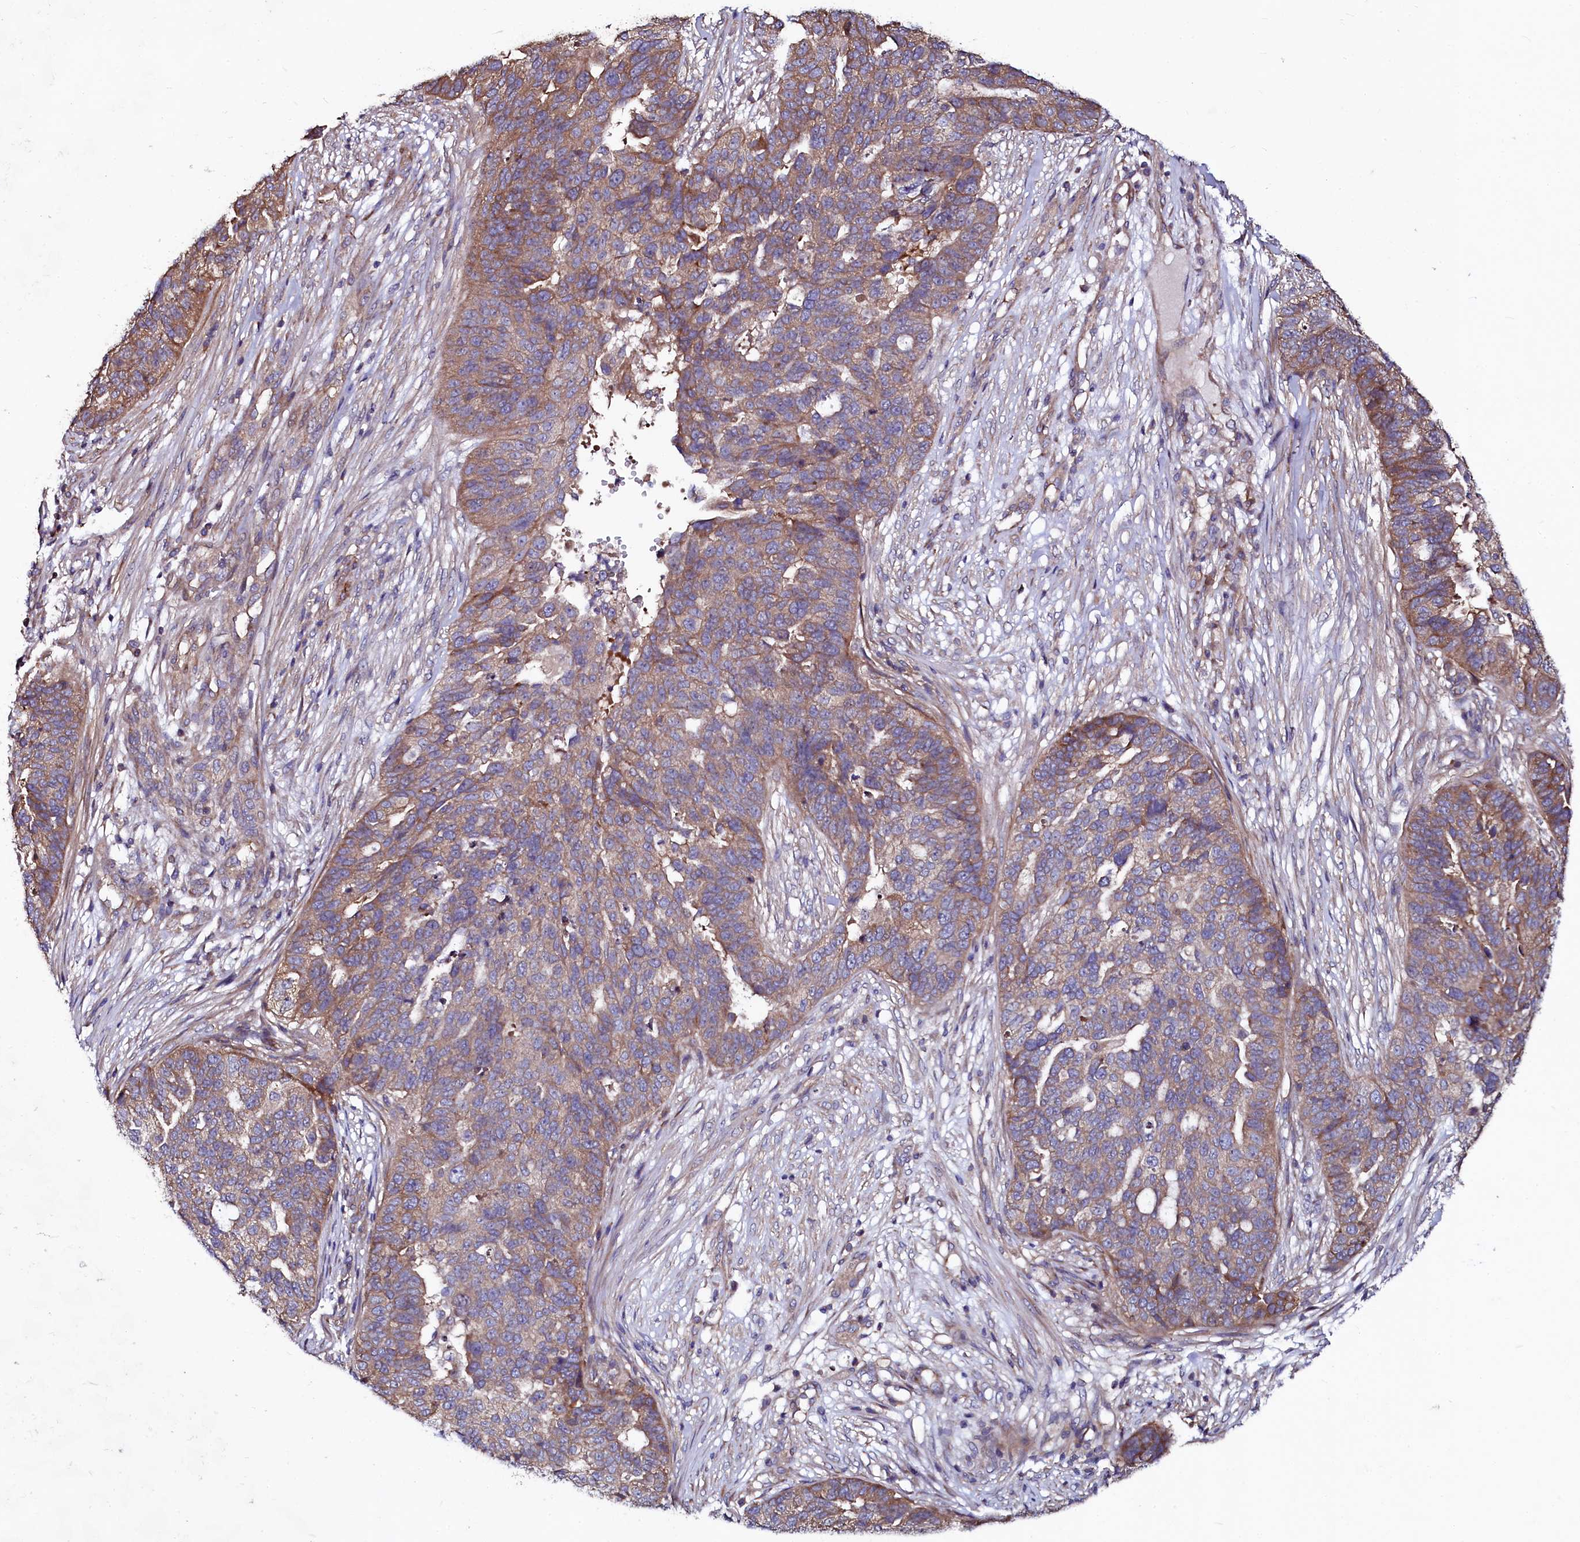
{"staining": {"intensity": "moderate", "quantity": ">75%", "location": "cytoplasmic/membranous"}, "tissue": "ovarian cancer", "cell_type": "Tumor cells", "image_type": "cancer", "snomed": [{"axis": "morphology", "description": "Cystadenocarcinoma, serous, NOS"}, {"axis": "topography", "description": "Ovary"}], "caption": "Immunohistochemistry image of neoplastic tissue: ovarian cancer stained using immunohistochemistry displays medium levels of moderate protein expression localized specifically in the cytoplasmic/membranous of tumor cells, appearing as a cytoplasmic/membranous brown color.", "gene": "USPL1", "patient": {"sex": "female", "age": 59}}